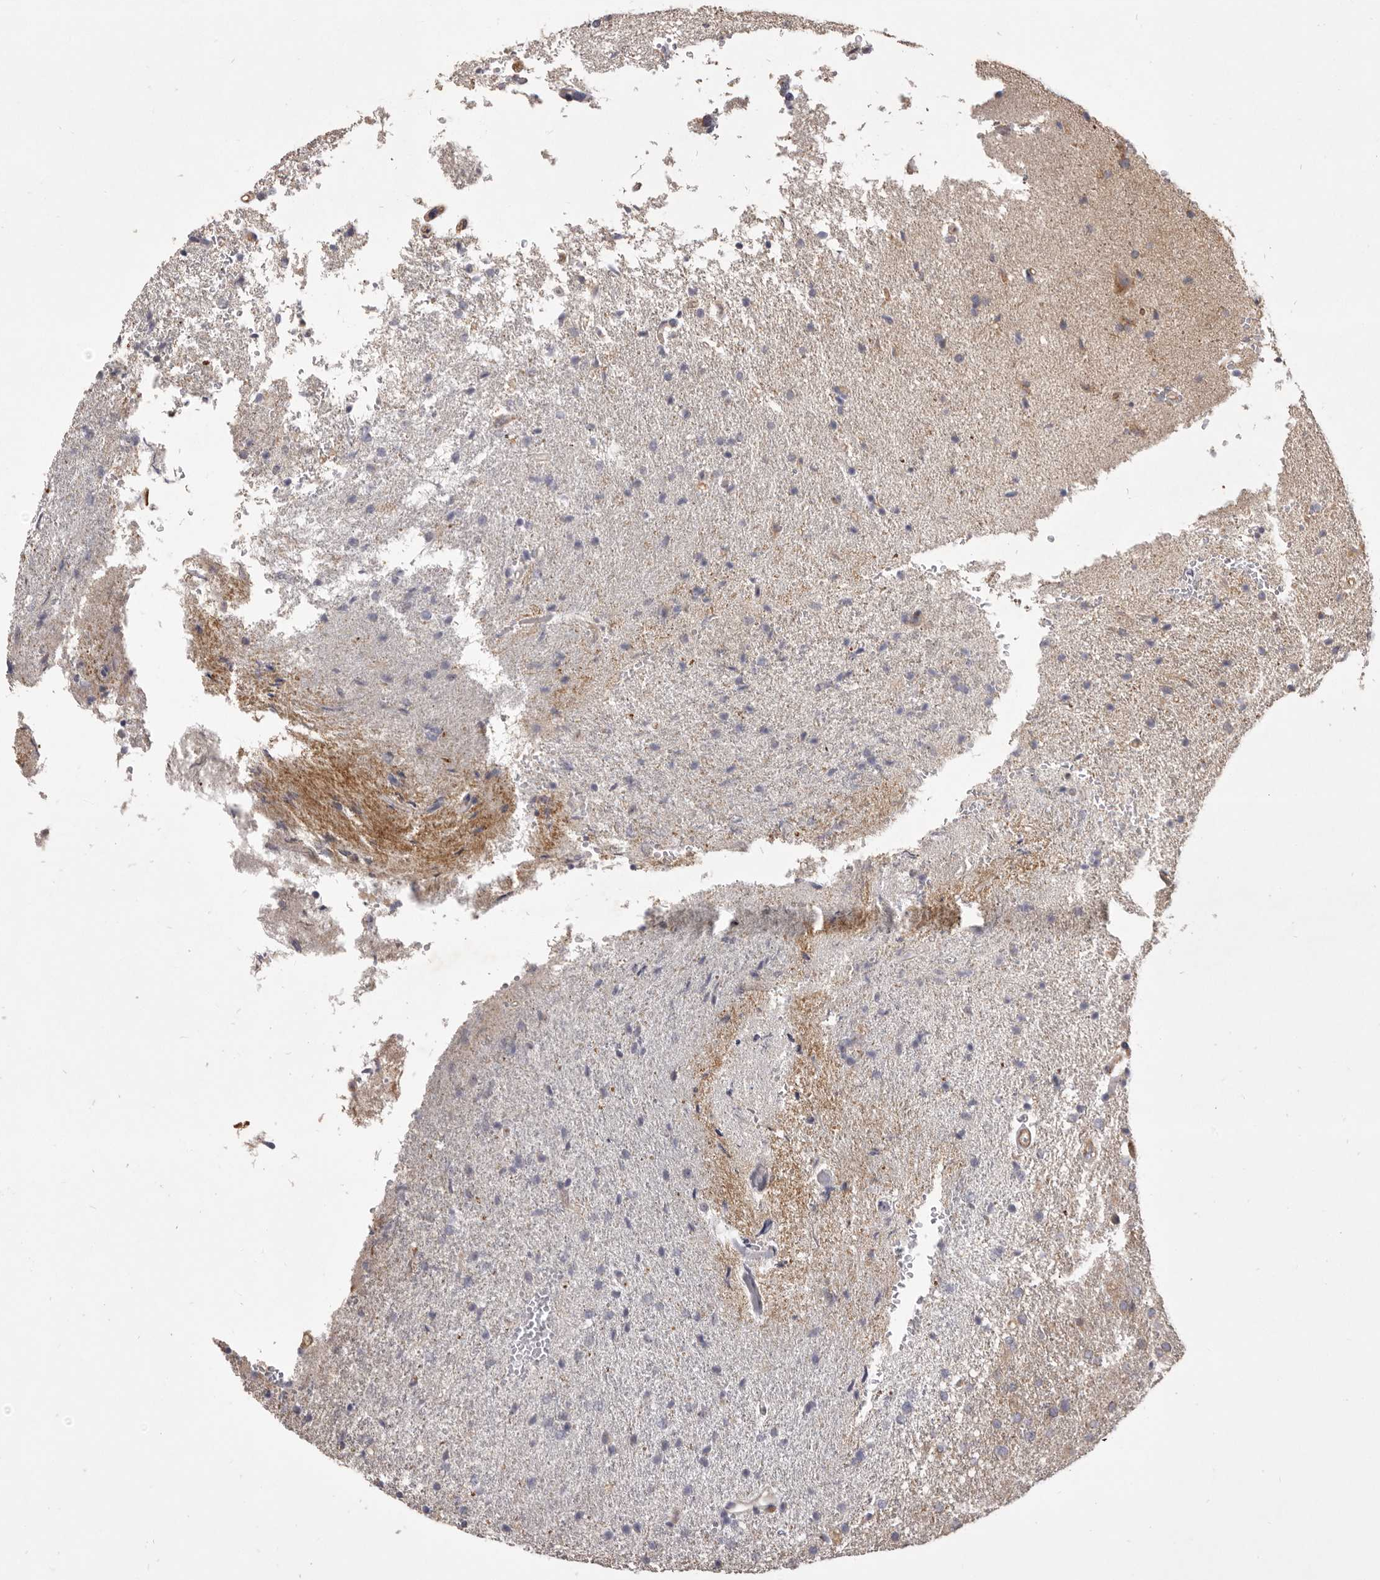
{"staining": {"intensity": "moderate", "quantity": "<25%", "location": "cytoplasmic/membranous"}, "tissue": "glioma", "cell_type": "Tumor cells", "image_type": "cancer", "snomed": [{"axis": "morphology", "description": "Glioma, malignant, High grade"}, {"axis": "topography", "description": "Brain"}], "caption": "The image displays staining of malignant glioma (high-grade), revealing moderate cytoplasmic/membranous protein staining (brown color) within tumor cells.", "gene": "VPS45", "patient": {"sex": "male", "age": 72}}